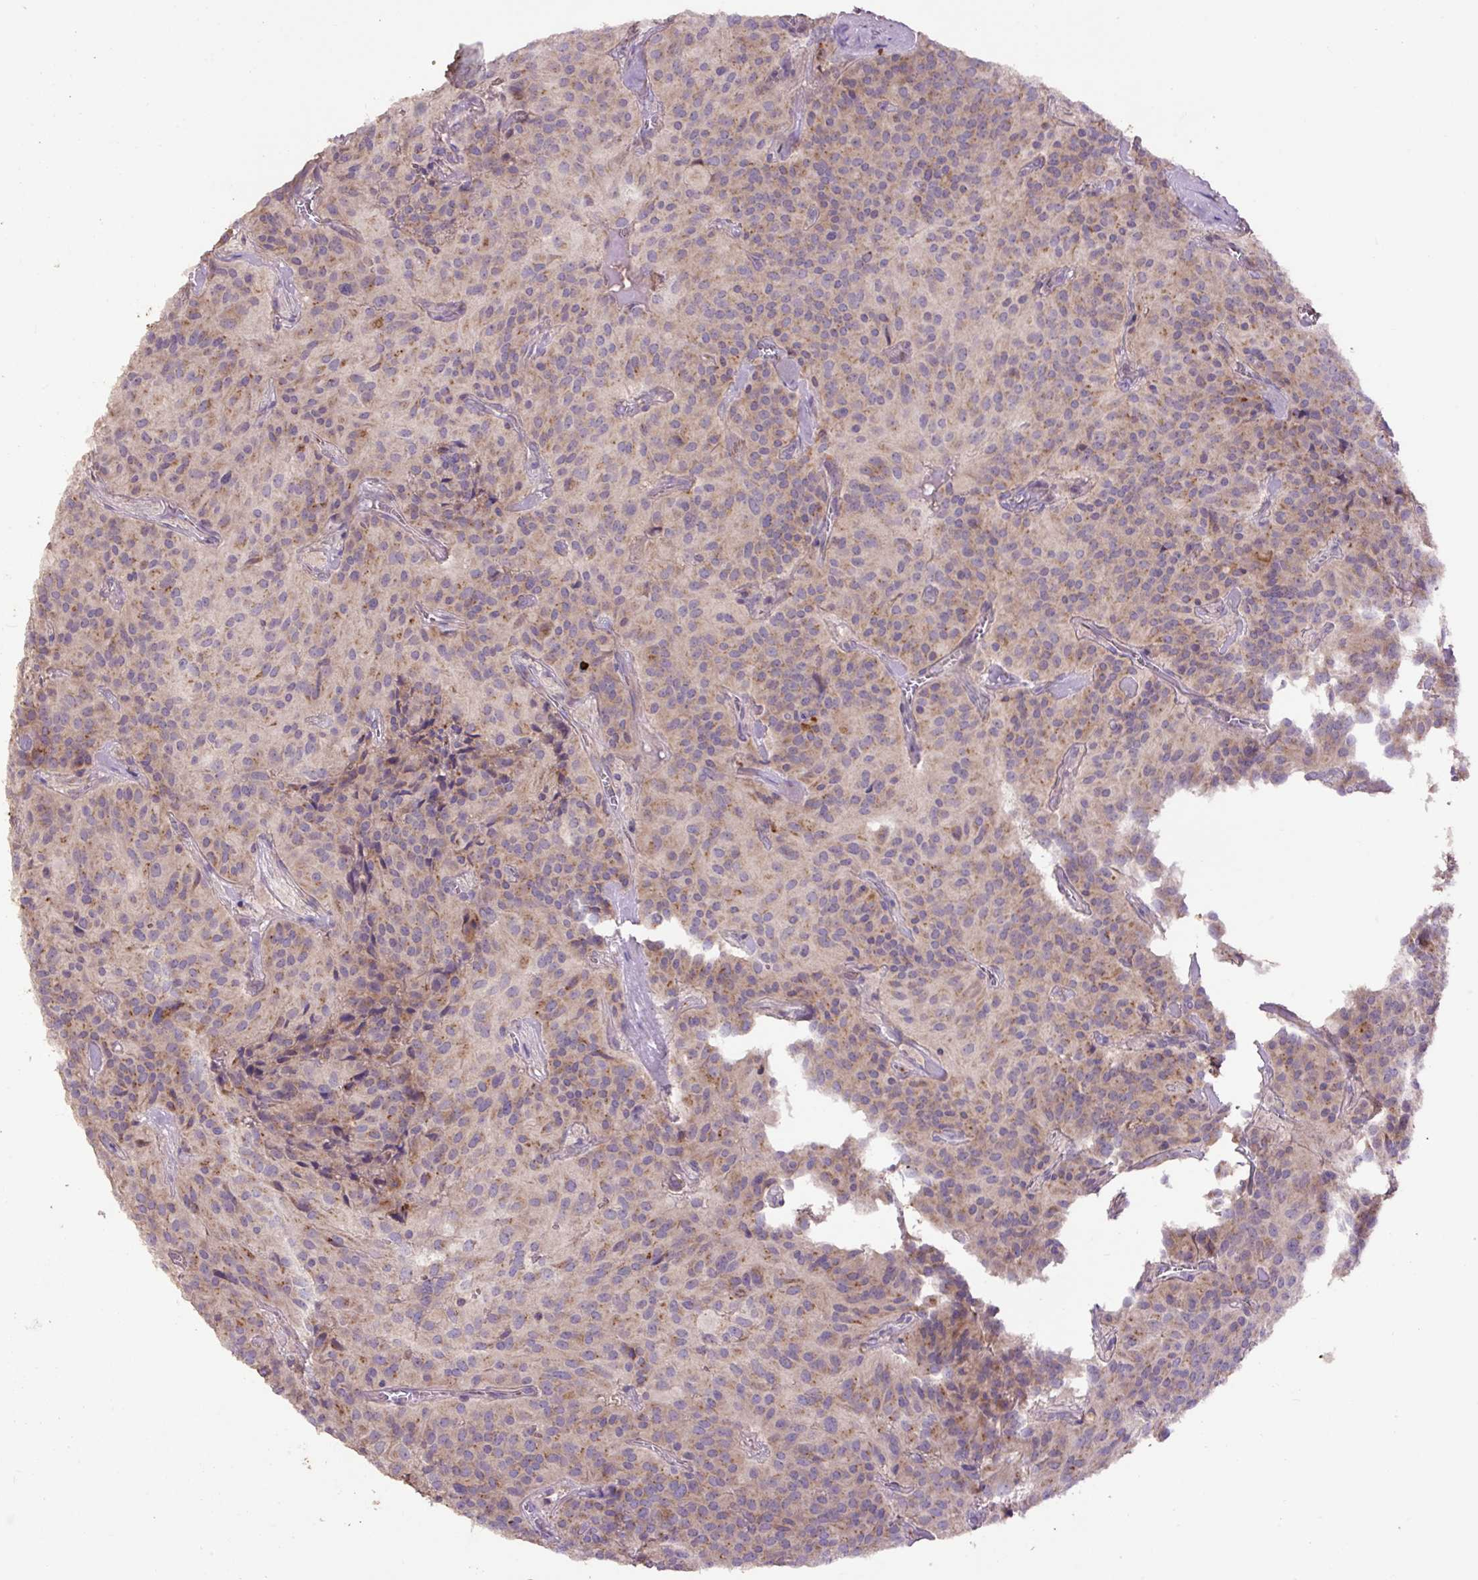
{"staining": {"intensity": "moderate", "quantity": "<25%", "location": "cytoplasmic/membranous"}, "tissue": "glioma", "cell_type": "Tumor cells", "image_type": "cancer", "snomed": [{"axis": "morphology", "description": "Glioma, malignant, Low grade"}, {"axis": "topography", "description": "Brain"}], "caption": "Protein expression analysis of human malignant glioma (low-grade) reveals moderate cytoplasmic/membranous staining in about <25% of tumor cells.", "gene": "ABR", "patient": {"sex": "male", "age": 42}}